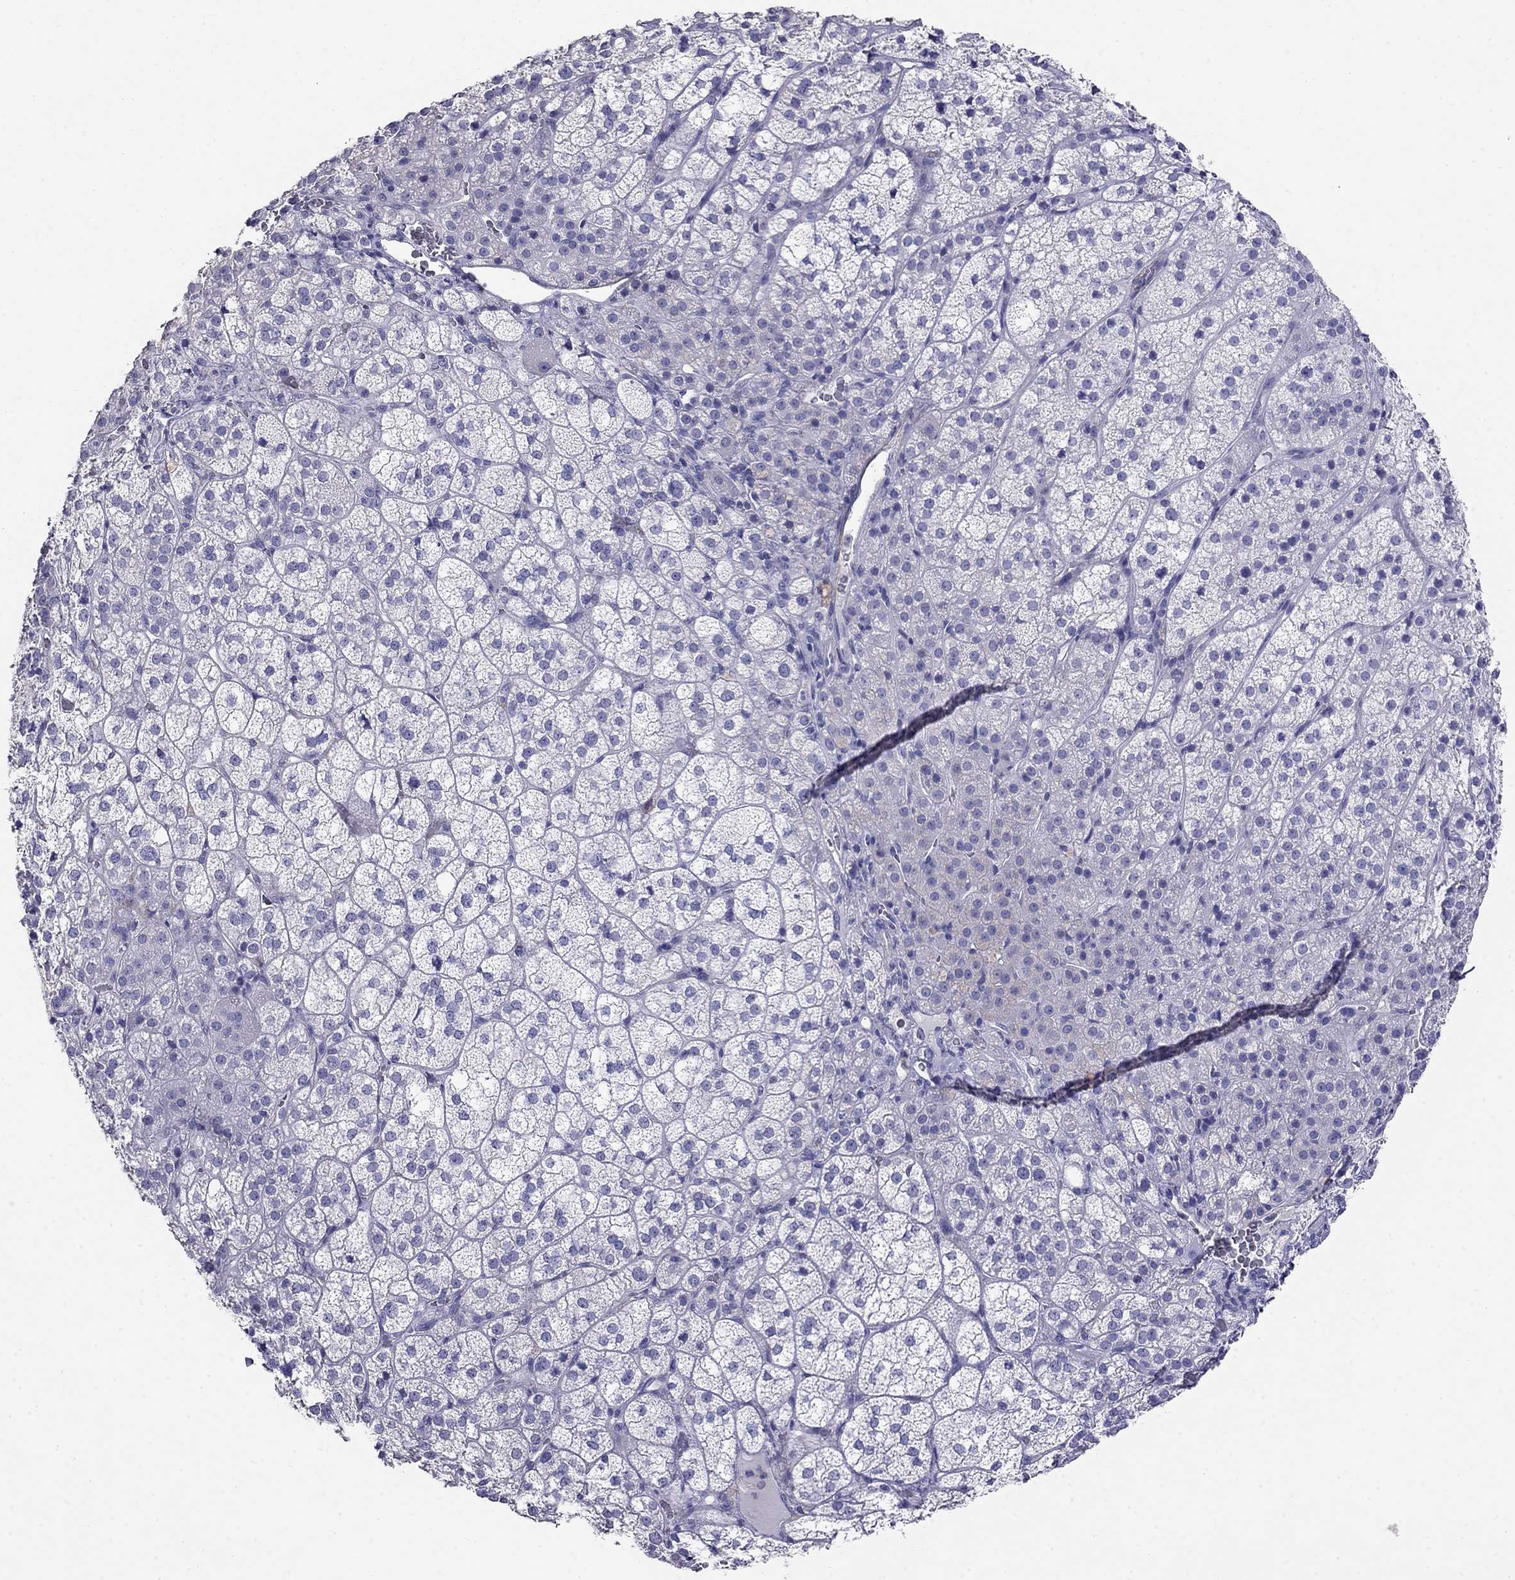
{"staining": {"intensity": "negative", "quantity": "none", "location": "none"}, "tissue": "adrenal gland", "cell_type": "Glandular cells", "image_type": "normal", "snomed": [{"axis": "morphology", "description": "Normal tissue, NOS"}, {"axis": "topography", "description": "Adrenal gland"}], "caption": "Immunohistochemistry photomicrograph of benign adrenal gland: adrenal gland stained with DAB (3,3'-diaminobenzidine) shows no significant protein positivity in glandular cells.", "gene": "LY6H", "patient": {"sex": "female", "age": 60}}